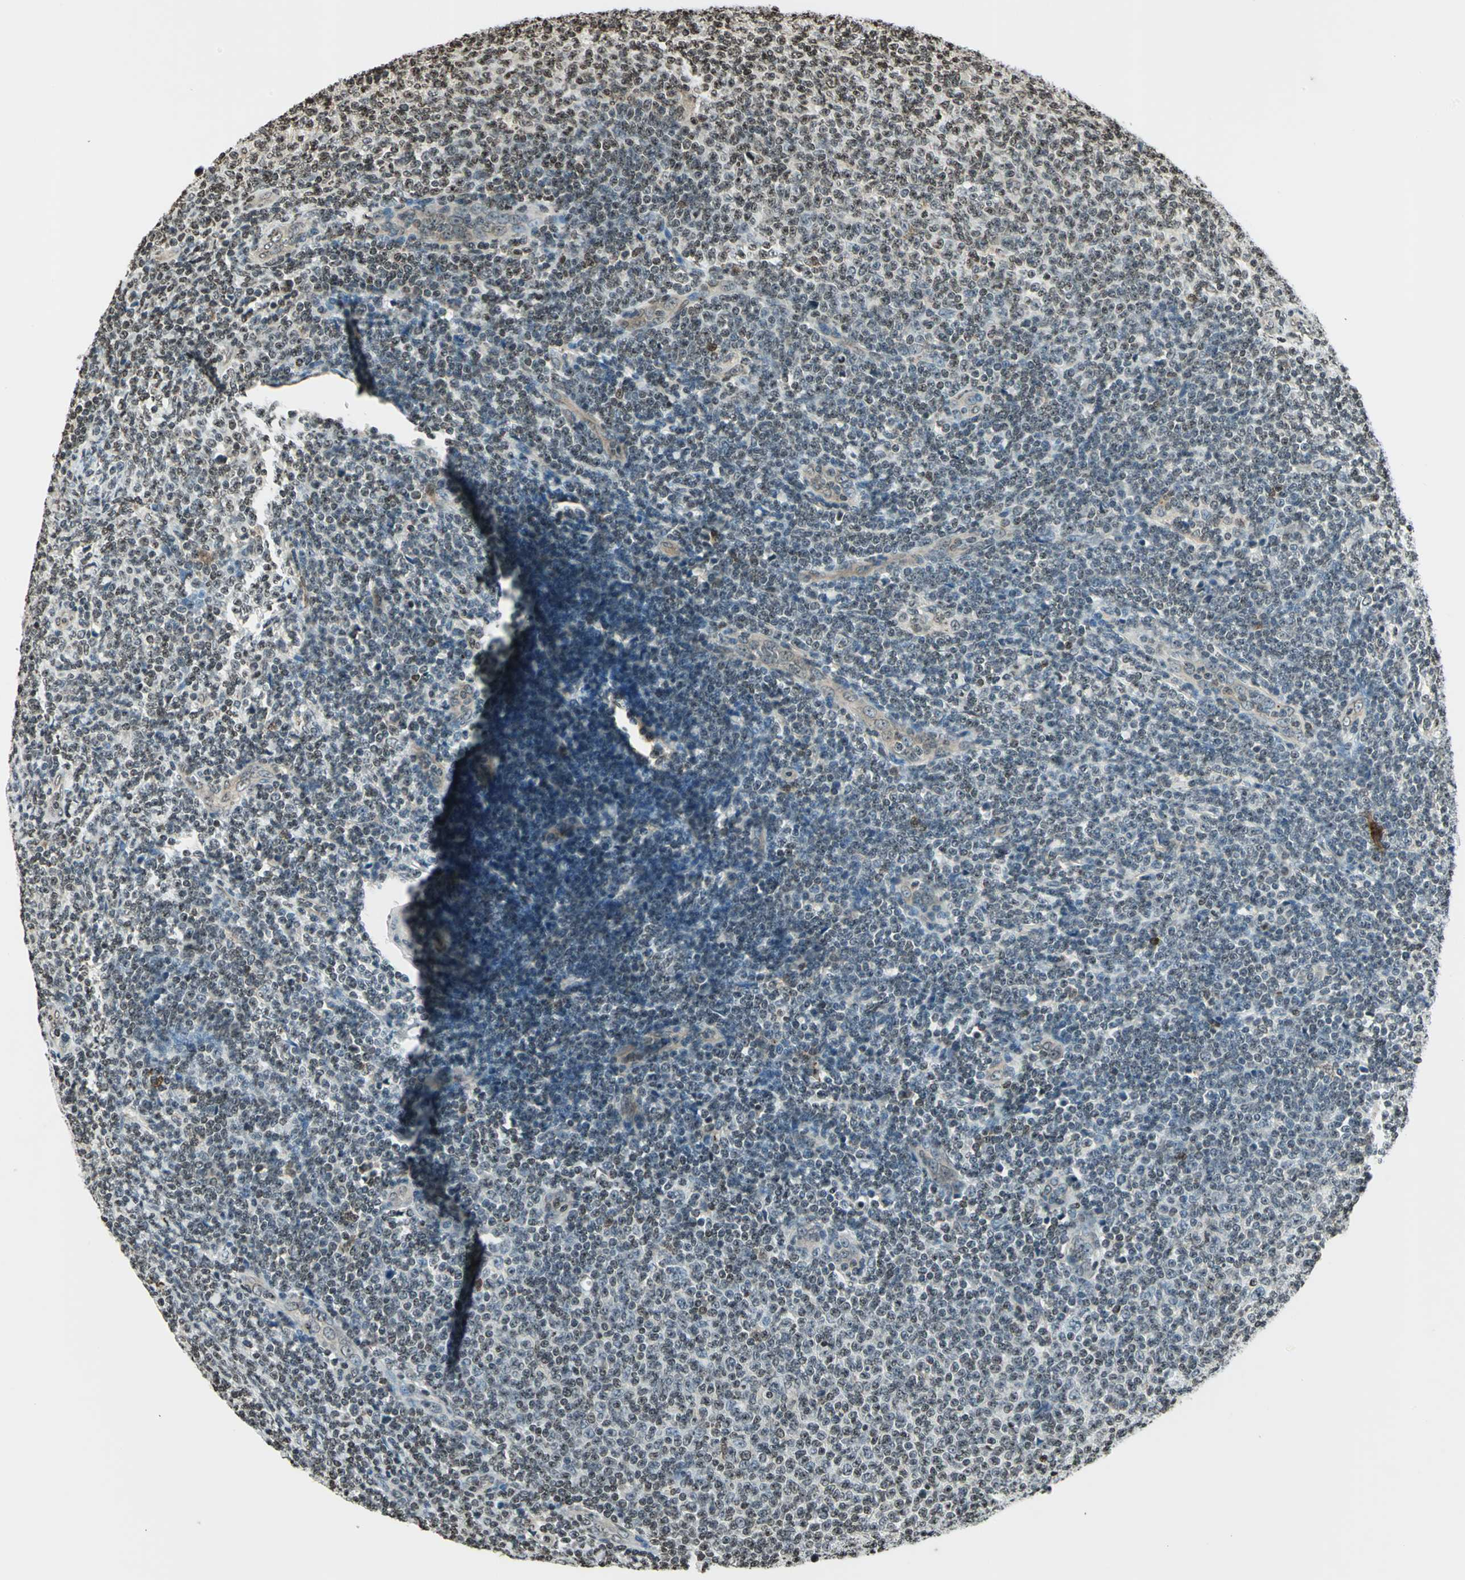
{"staining": {"intensity": "weak", "quantity": "25%-75%", "location": "cytoplasmic/membranous,nuclear"}, "tissue": "lymphoma", "cell_type": "Tumor cells", "image_type": "cancer", "snomed": [{"axis": "morphology", "description": "Malignant lymphoma, non-Hodgkin's type, Low grade"}, {"axis": "topography", "description": "Lymph node"}], "caption": "Human malignant lymphoma, non-Hodgkin's type (low-grade) stained with a protein marker displays weak staining in tumor cells.", "gene": "LGALS3", "patient": {"sex": "male", "age": 66}}